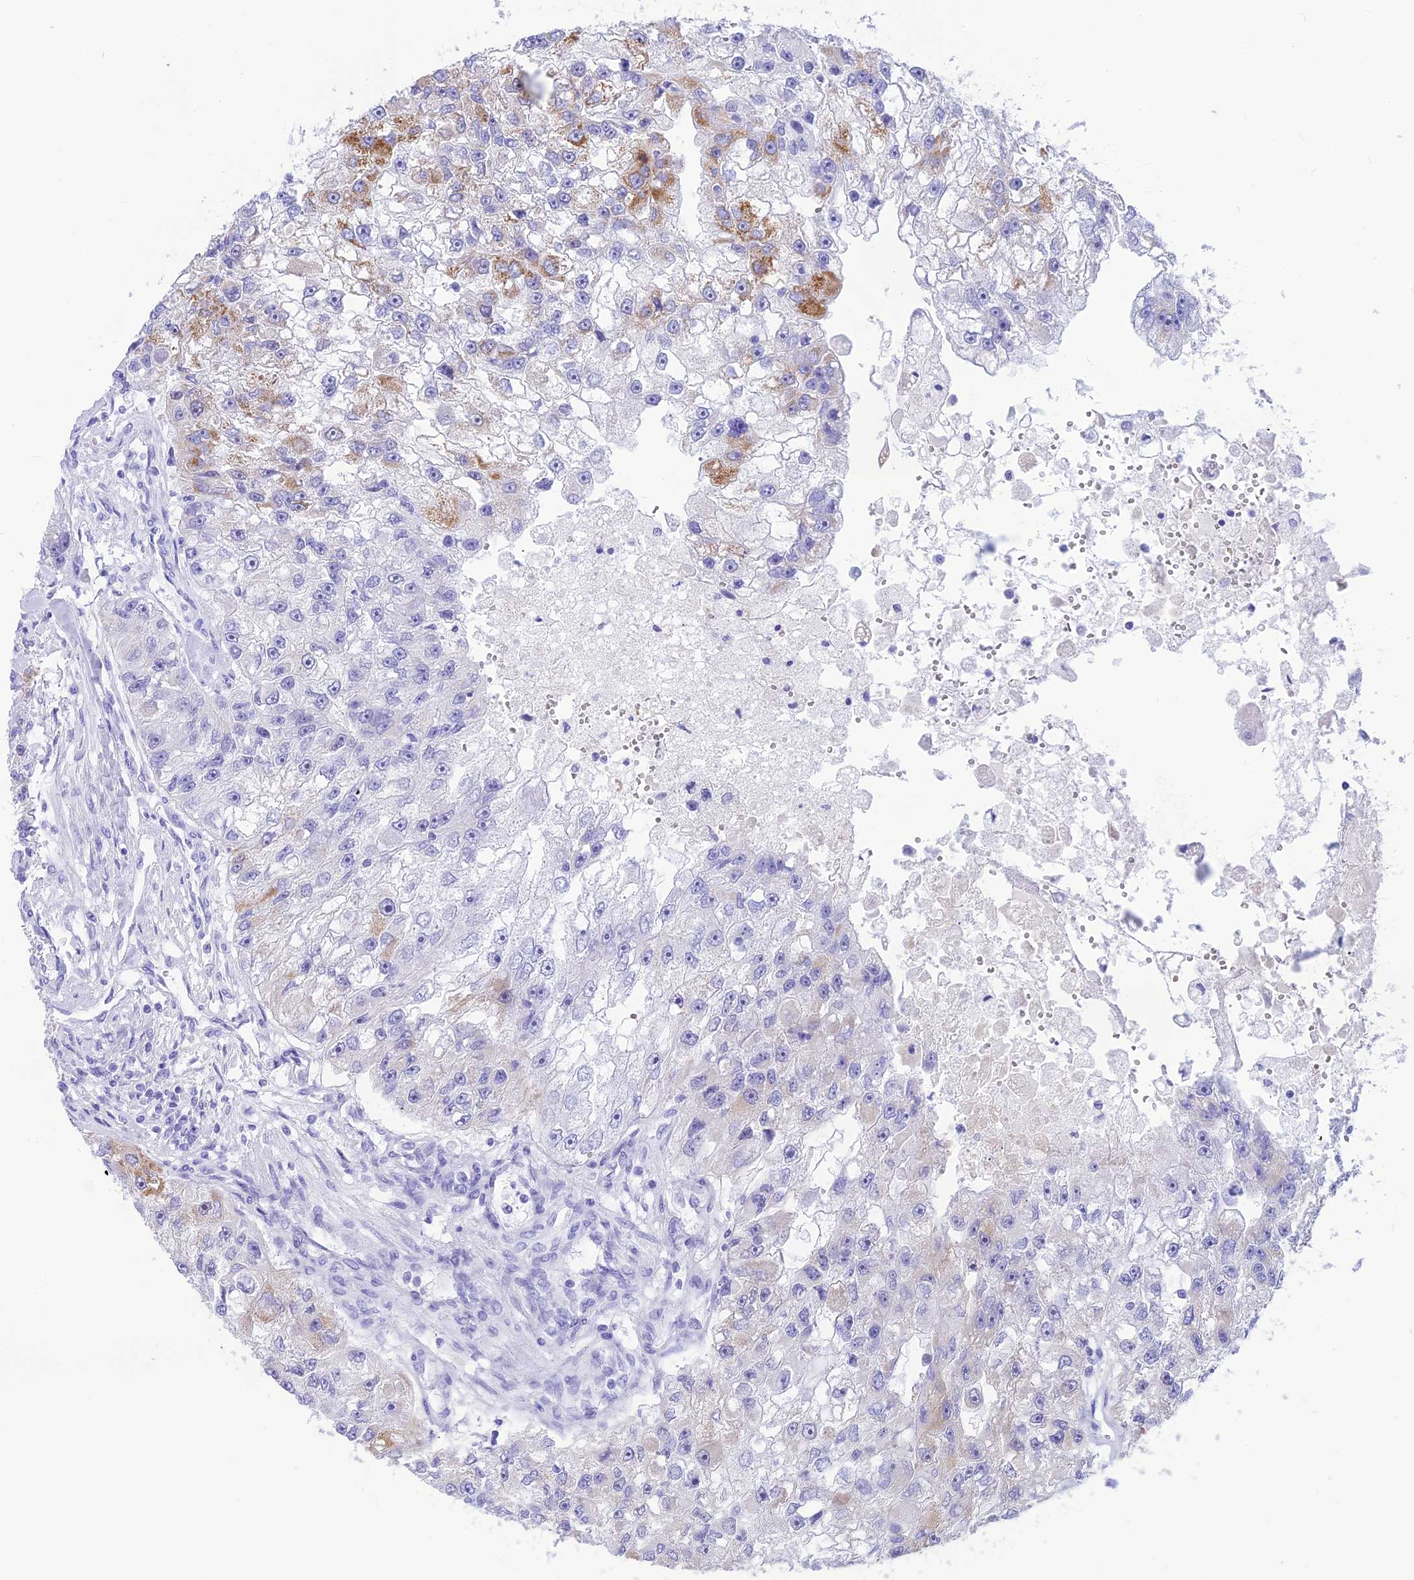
{"staining": {"intensity": "moderate", "quantity": "<25%", "location": "cytoplasmic/membranous"}, "tissue": "renal cancer", "cell_type": "Tumor cells", "image_type": "cancer", "snomed": [{"axis": "morphology", "description": "Adenocarcinoma, NOS"}, {"axis": "topography", "description": "Kidney"}], "caption": "Tumor cells show low levels of moderate cytoplasmic/membranous positivity in approximately <25% of cells in adenocarcinoma (renal).", "gene": "GLYATL1", "patient": {"sex": "male", "age": 63}}